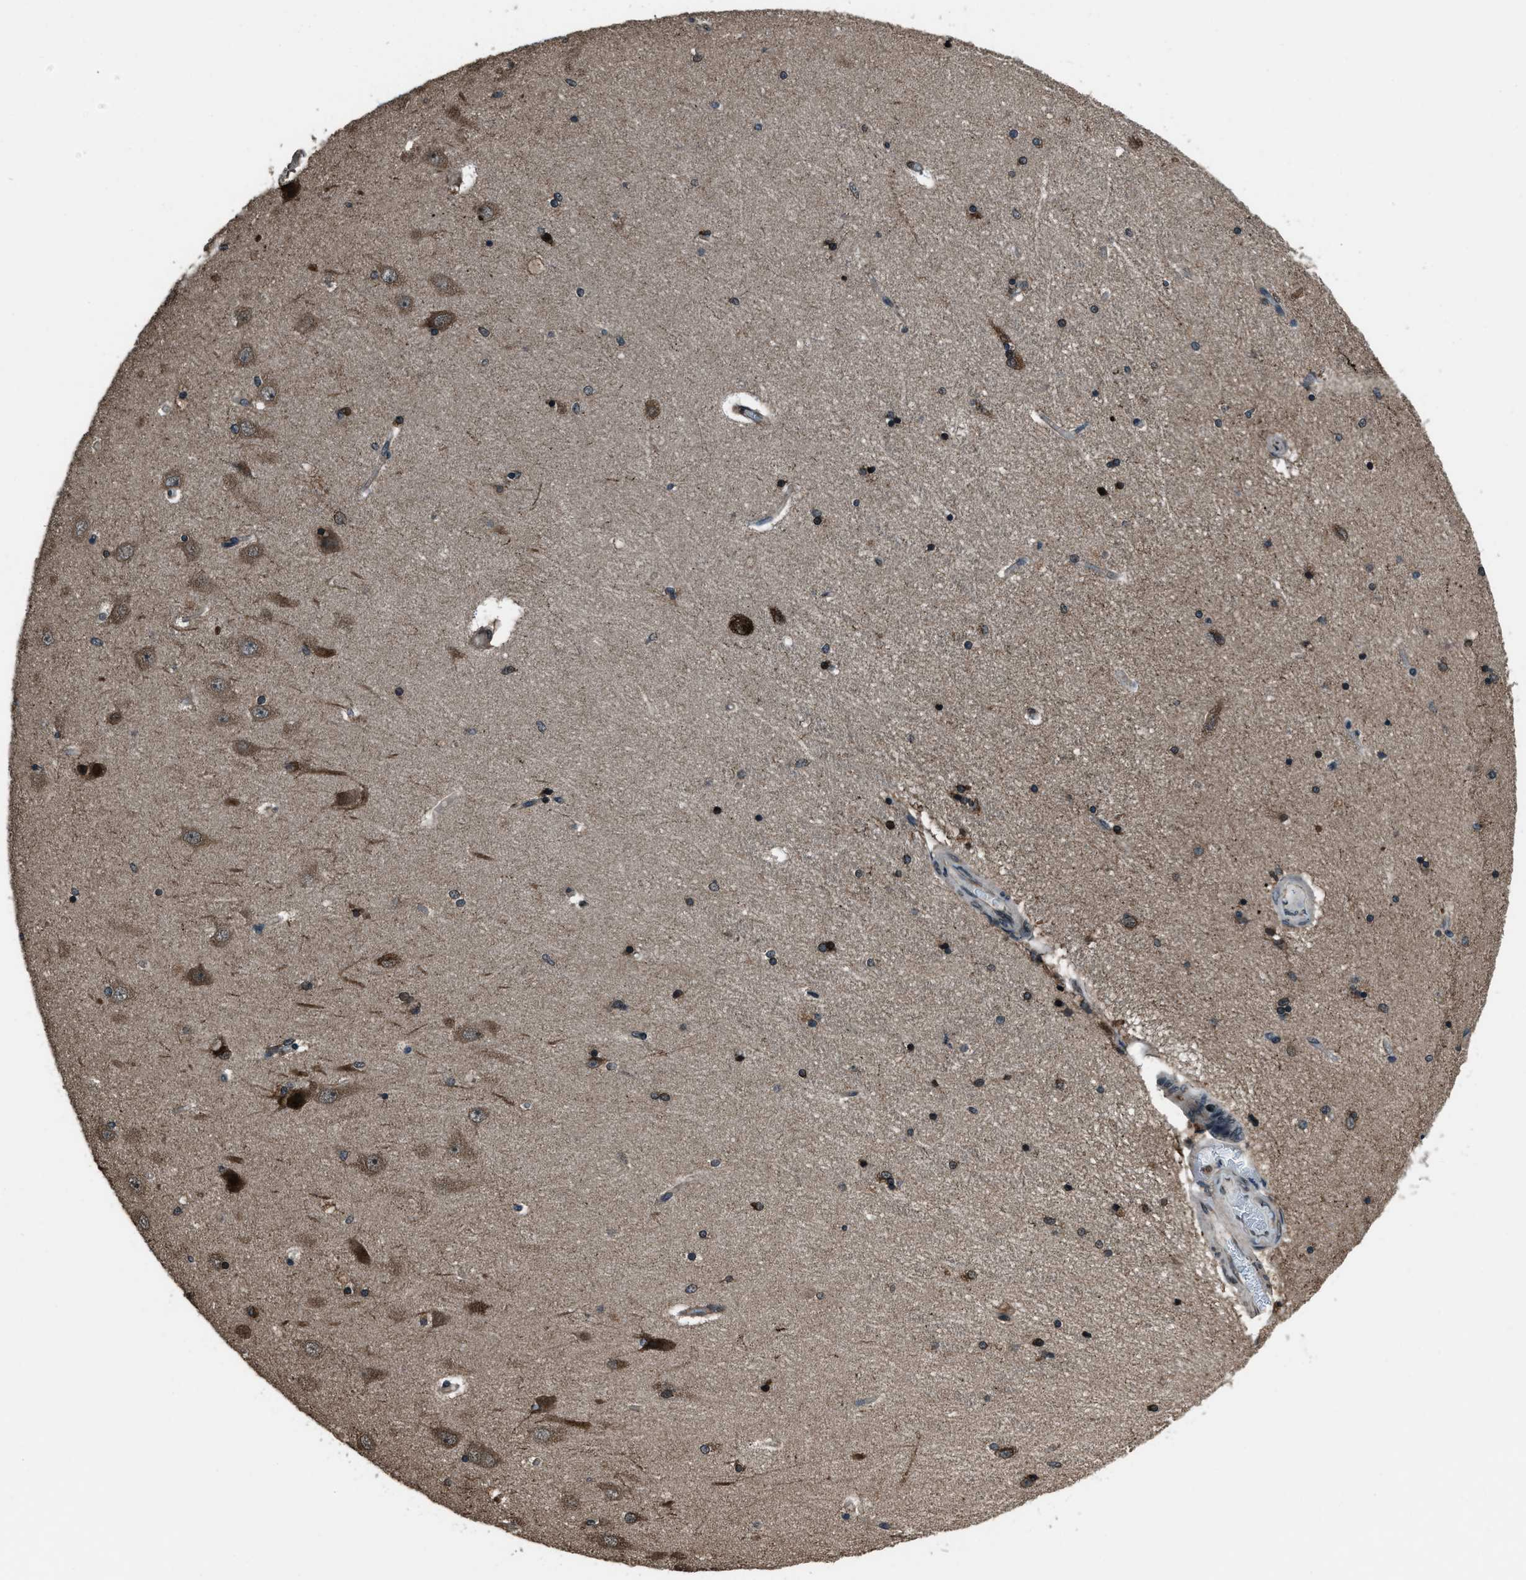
{"staining": {"intensity": "moderate", "quantity": "25%-75%", "location": "cytoplasmic/membranous"}, "tissue": "hippocampus", "cell_type": "Glial cells", "image_type": "normal", "snomed": [{"axis": "morphology", "description": "Normal tissue, NOS"}, {"axis": "topography", "description": "Hippocampus"}], "caption": "Protein expression by immunohistochemistry (IHC) displays moderate cytoplasmic/membranous staining in about 25%-75% of glial cells in unremarkable hippocampus.", "gene": "TRIM4", "patient": {"sex": "female", "age": 54}}